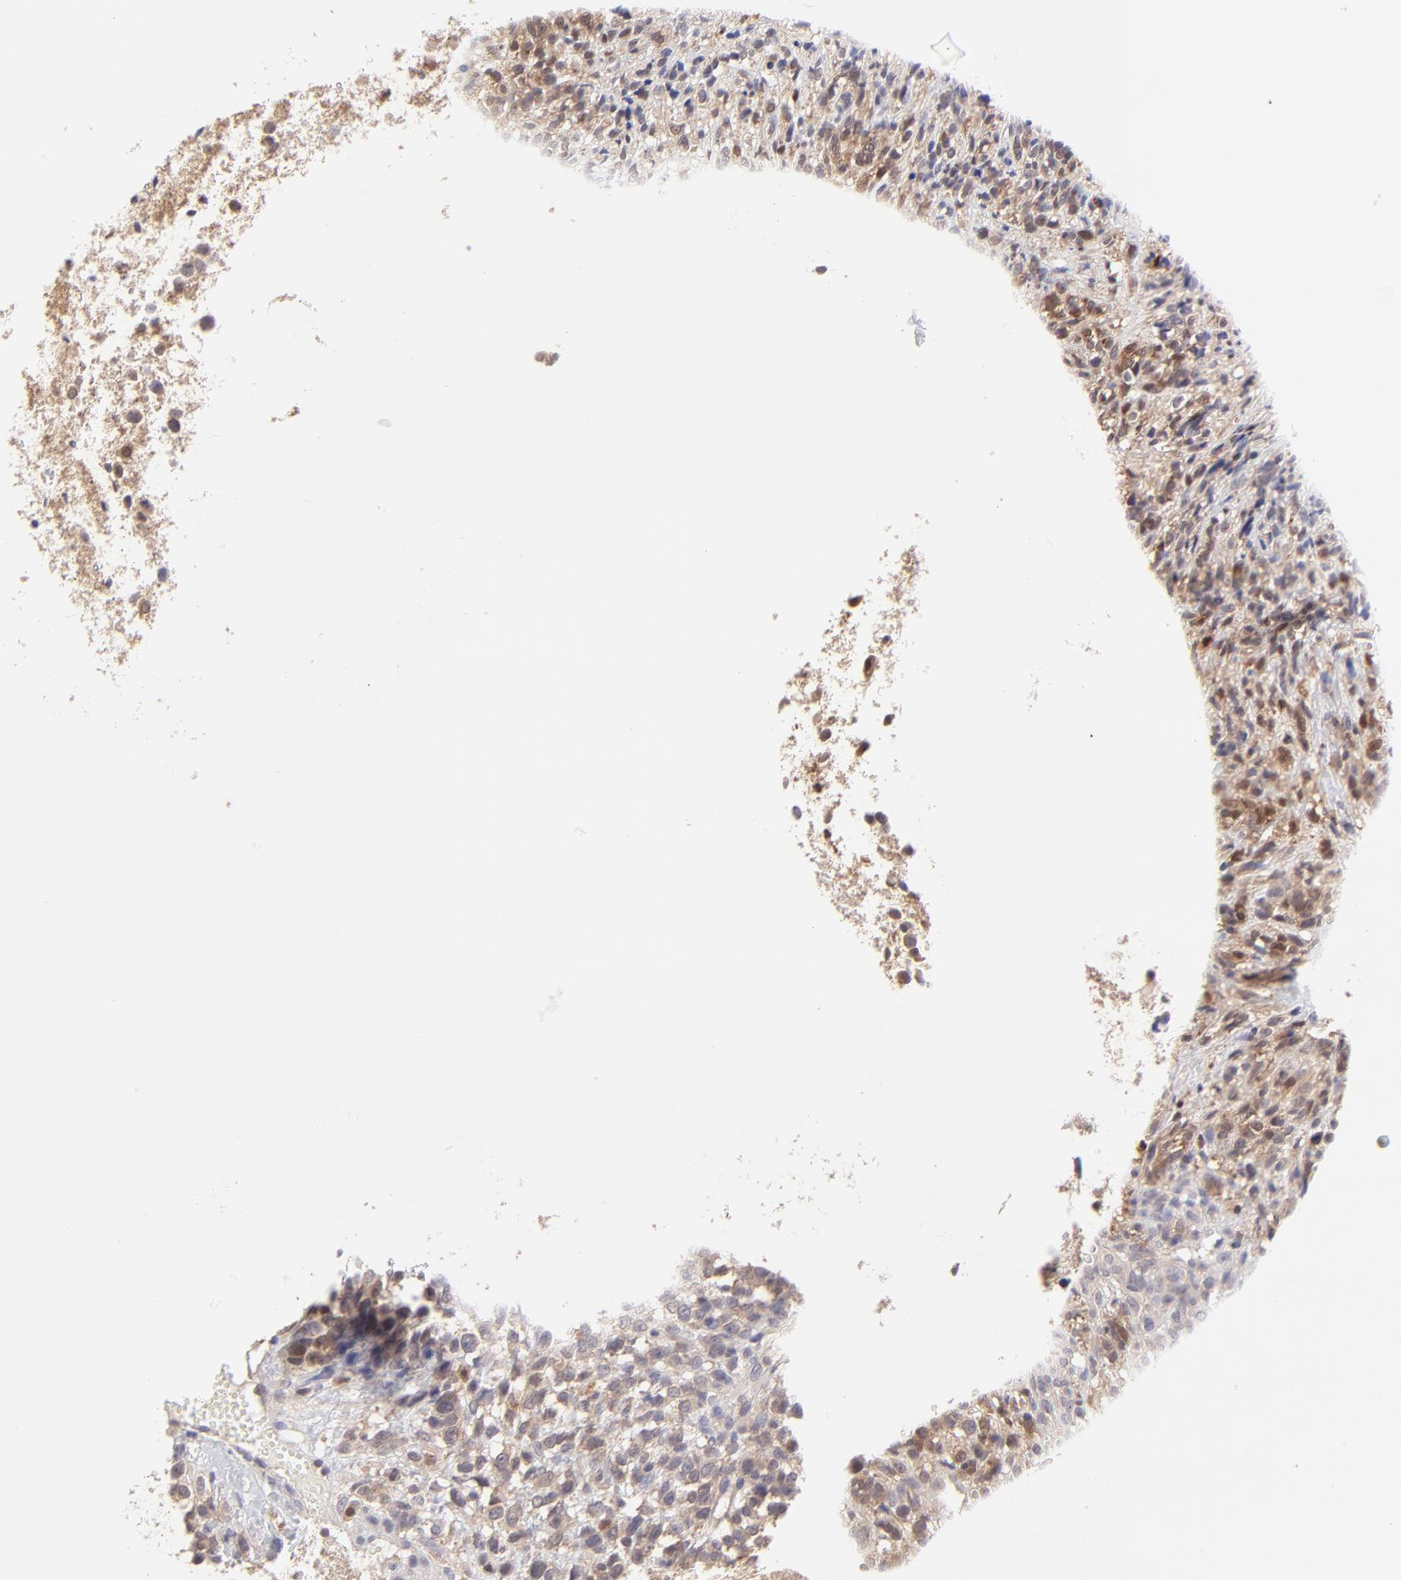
{"staining": {"intensity": "moderate", "quantity": "<25%", "location": "nuclear"}, "tissue": "glioma", "cell_type": "Tumor cells", "image_type": "cancer", "snomed": [{"axis": "morphology", "description": "Glioma, malignant, High grade"}, {"axis": "topography", "description": "Brain"}], "caption": "Immunohistochemistry of glioma displays low levels of moderate nuclear positivity in approximately <25% of tumor cells.", "gene": "HYAL1", "patient": {"sex": "male", "age": 66}}